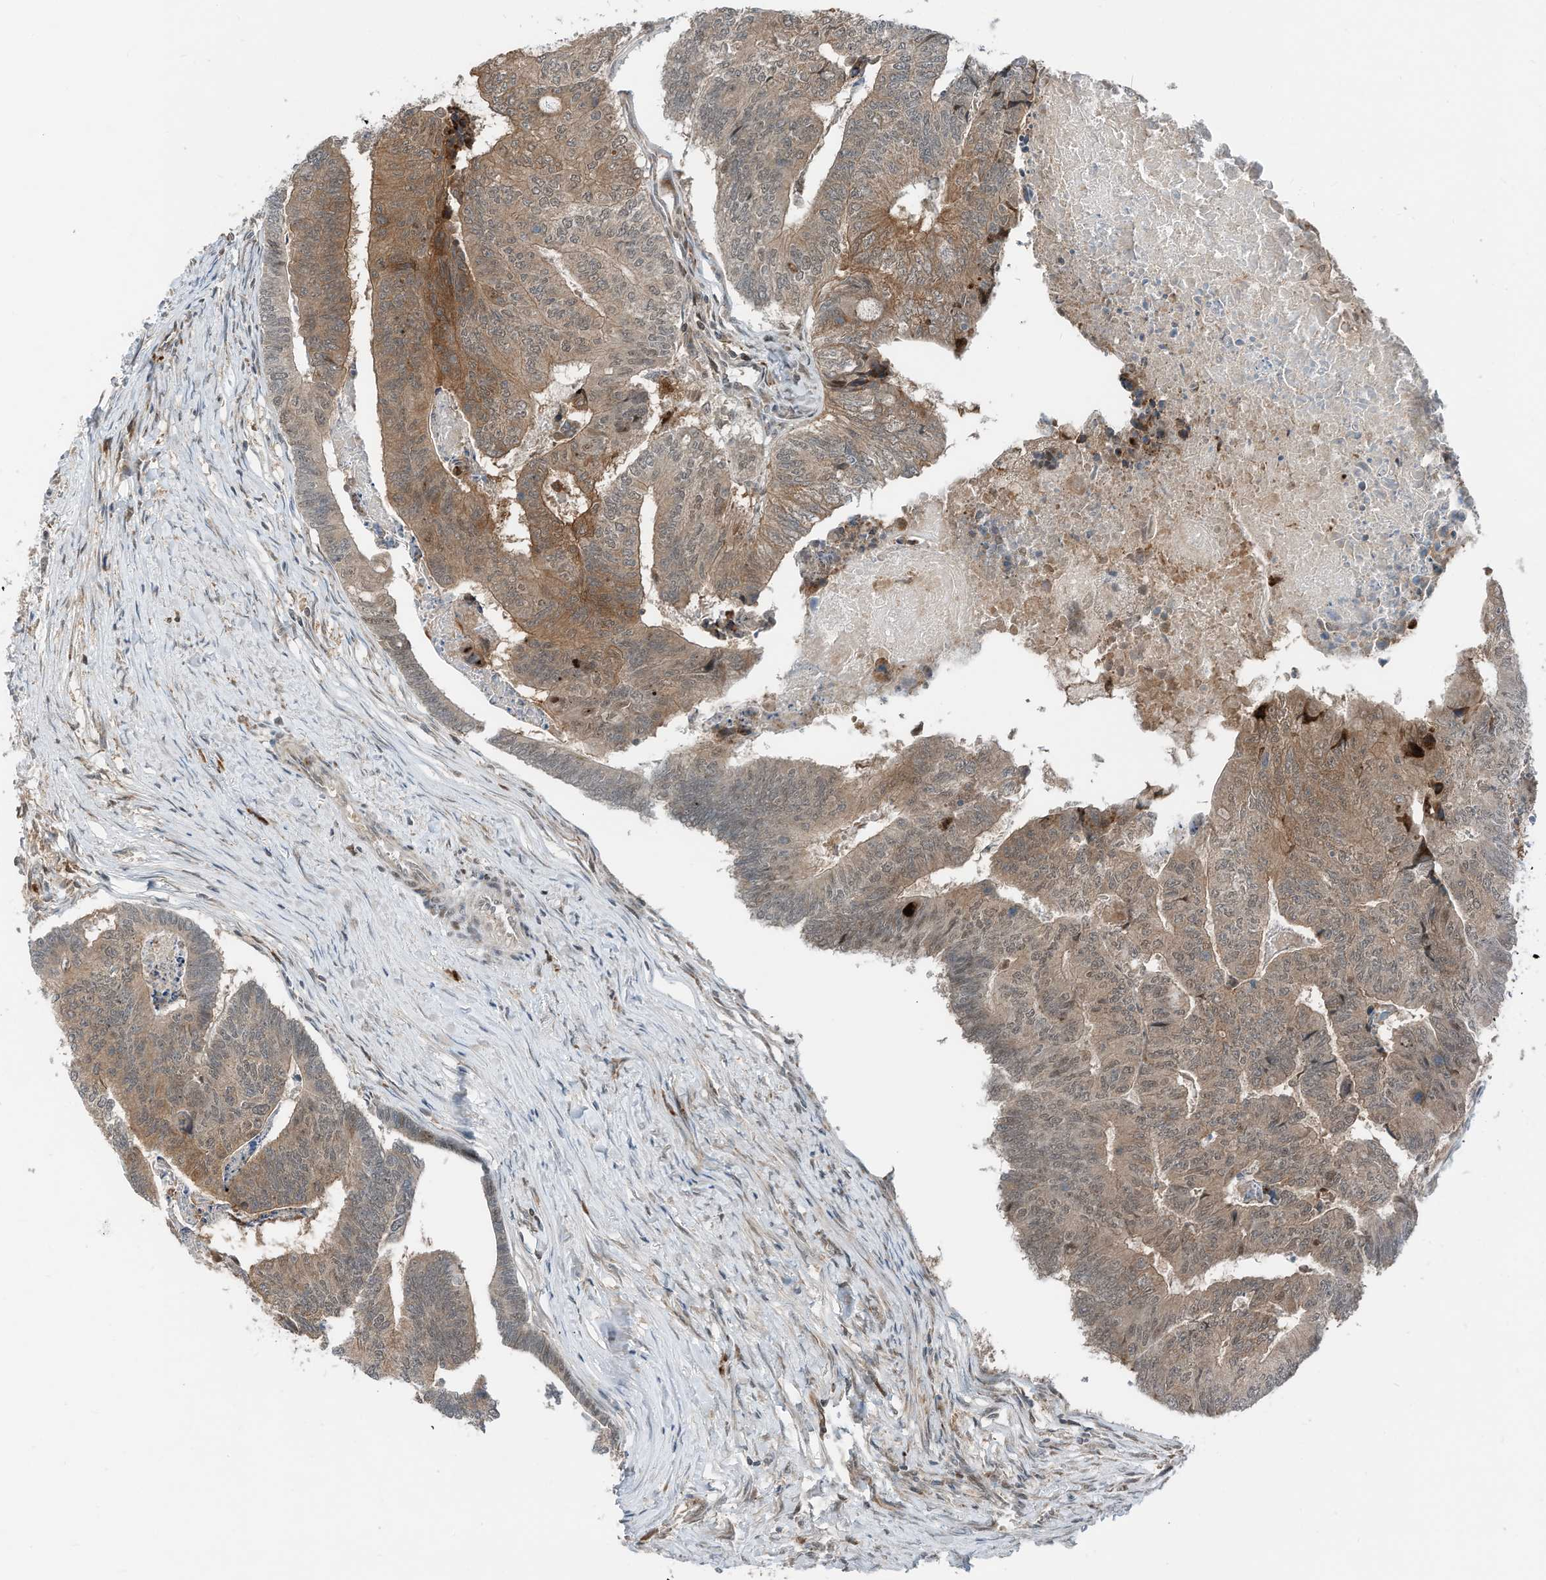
{"staining": {"intensity": "moderate", "quantity": ">75%", "location": "cytoplasmic/membranous,nuclear"}, "tissue": "colorectal cancer", "cell_type": "Tumor cells", "image_type": "cancer", "snomed": [{"axis": "morphology", "description": "Adenocarcinoma, NOS"}, {"axis": "topography", "description": "Colon"}], "caption": "Human colorectal cancer stained with a brown dye reveals moderate cytoplasmic/membranous and nuclear positive staining in about >75% of tumor cells.", "gene": "RMND1", "patient": {"sex": "female", "age": 67}}